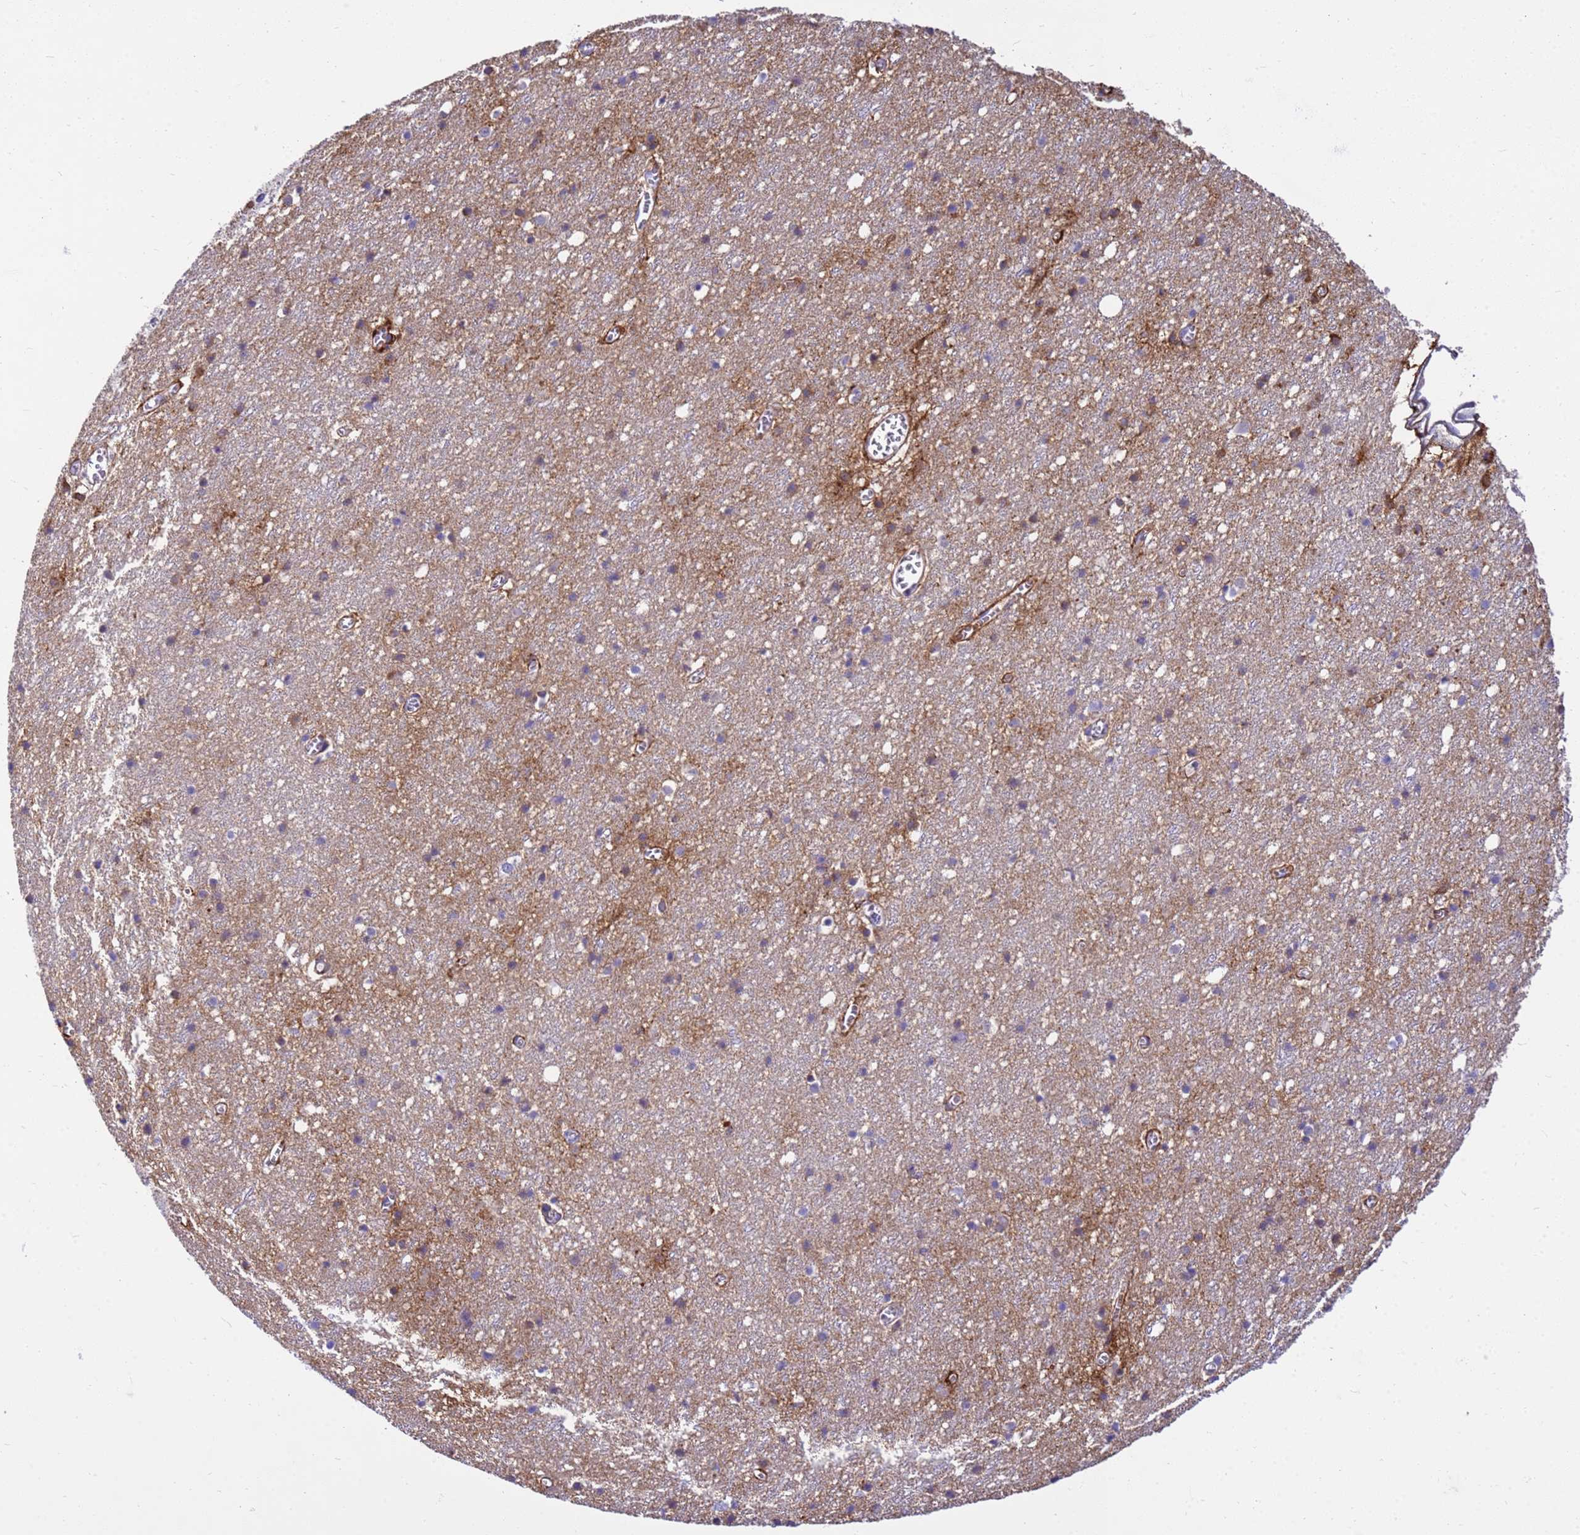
{"staining": {"intensity": "moderate", "quantity": "<25%", "location": "cytoplasmic/membranous"}, "tissue": "cerebral cortex", "cell_type": "Endothelial cells", "image_type": "normal", "snomed": [{"axis": "morphology", "description": "Normal tissue, NOS"}, {"axis": "topography", "description": "Cerebral cortex"}], "caption": "Cerebral cortex stained with immunohistochemistry (IHC) displays moderate cytoplasmic/membranous expression in about <25% of endothelial cells. The staining was performed using DAB (3,3'-diaminobenzidine), with brown indicating positive protein expression. Nuclei are stained blue with hematoxylin.", "gene": "P2RX7", "patient": {"sex": "female", "age": 64}}